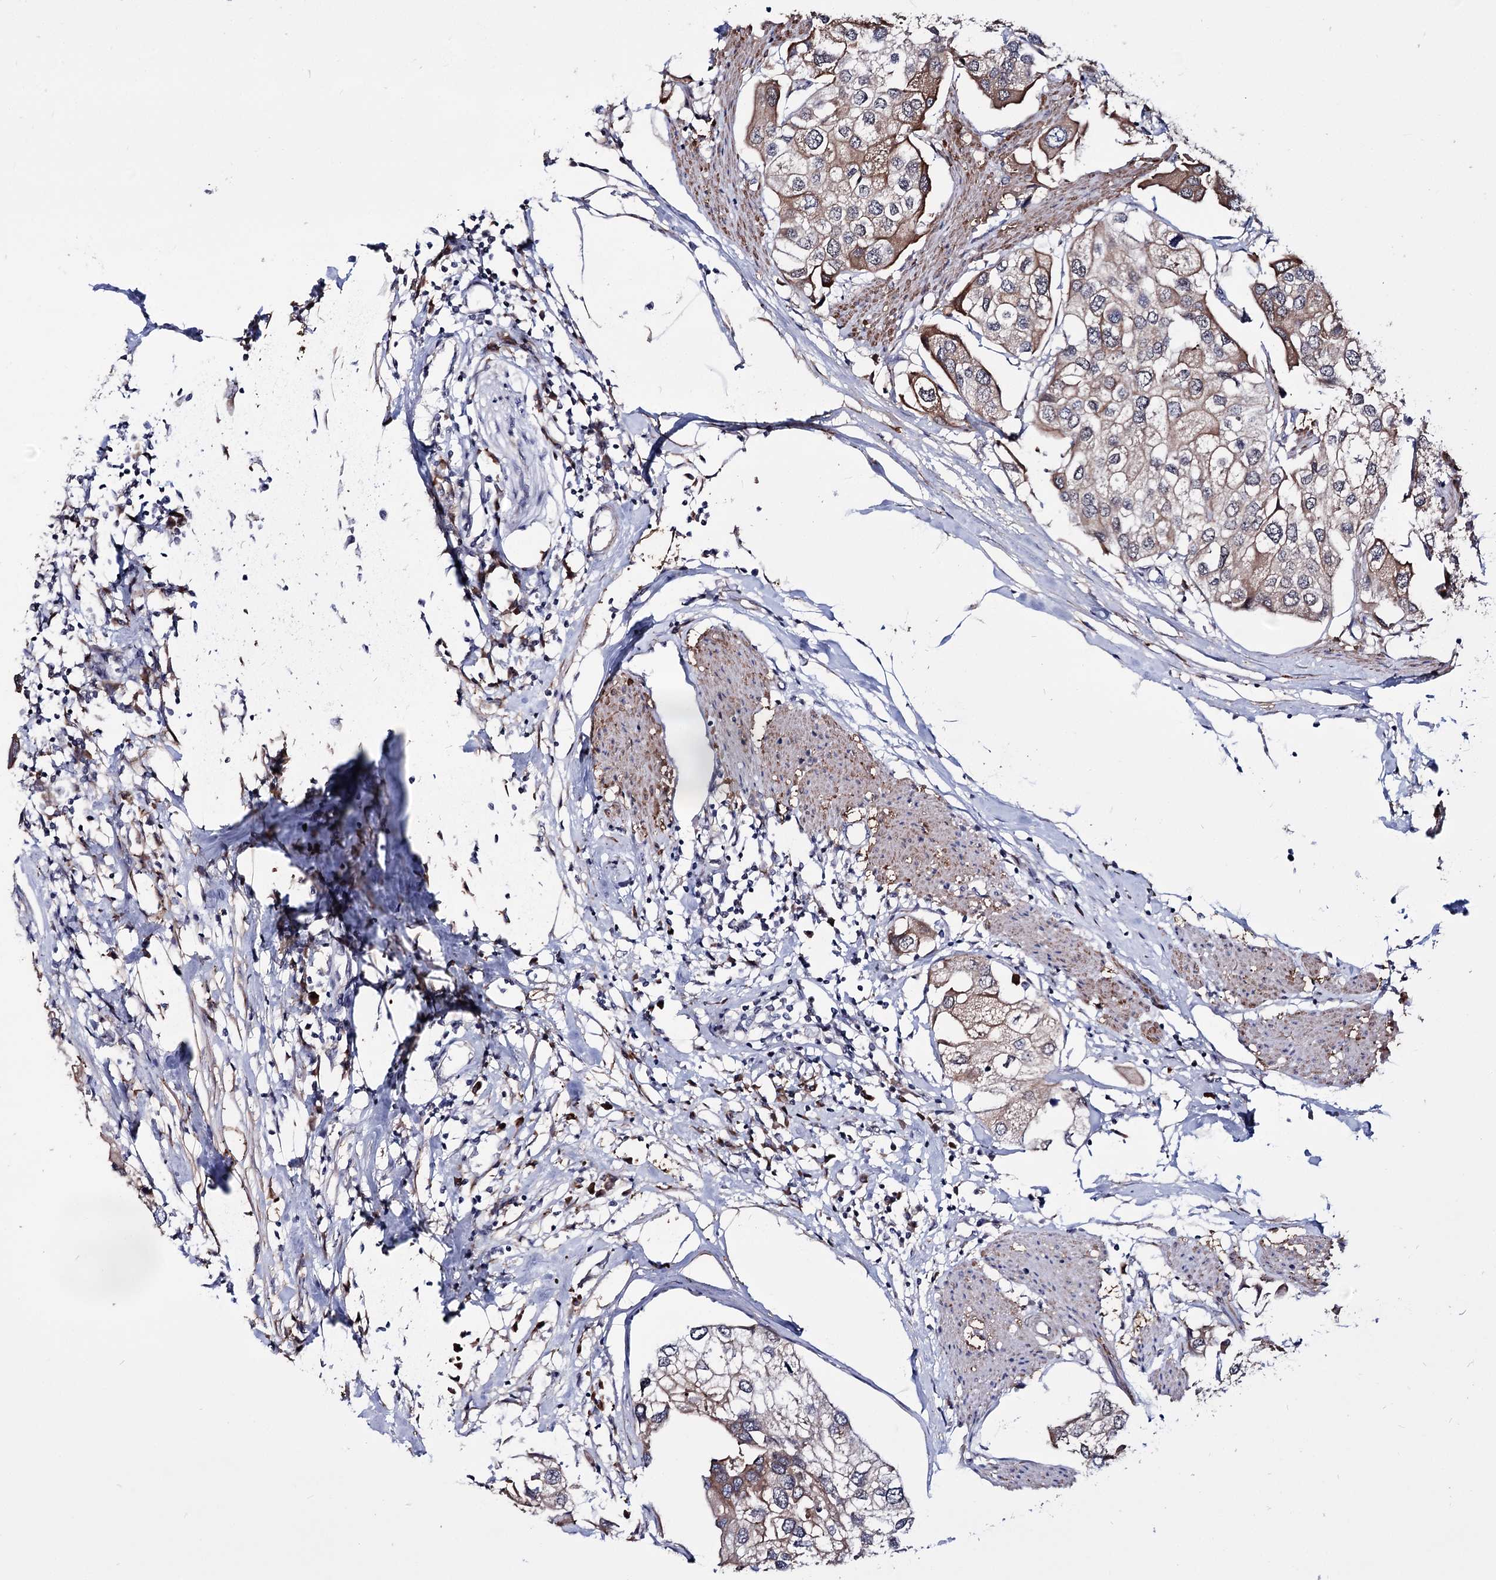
{"staining": {"intensity": "moderate", "quantity": ">75%", "location": "cytoplasmic/membranous"}, "tissue": "urothelial cancer", "cell_type": "Tumor cells", "image_type": "cancer", "snomed": [{"axis": "morphology", "description": "Urothelial carcinoma, High grade"}, {"axis": "topography", "description": "Urinary bladder"}], "caption": "Moderate cytoplasmic/membranous protein positivity is identified in about >75% of tumor cells in high-grade urothelial carcinoma.", "gene": "PPRC1", "patient": {"sex": "male", "age": 64}}